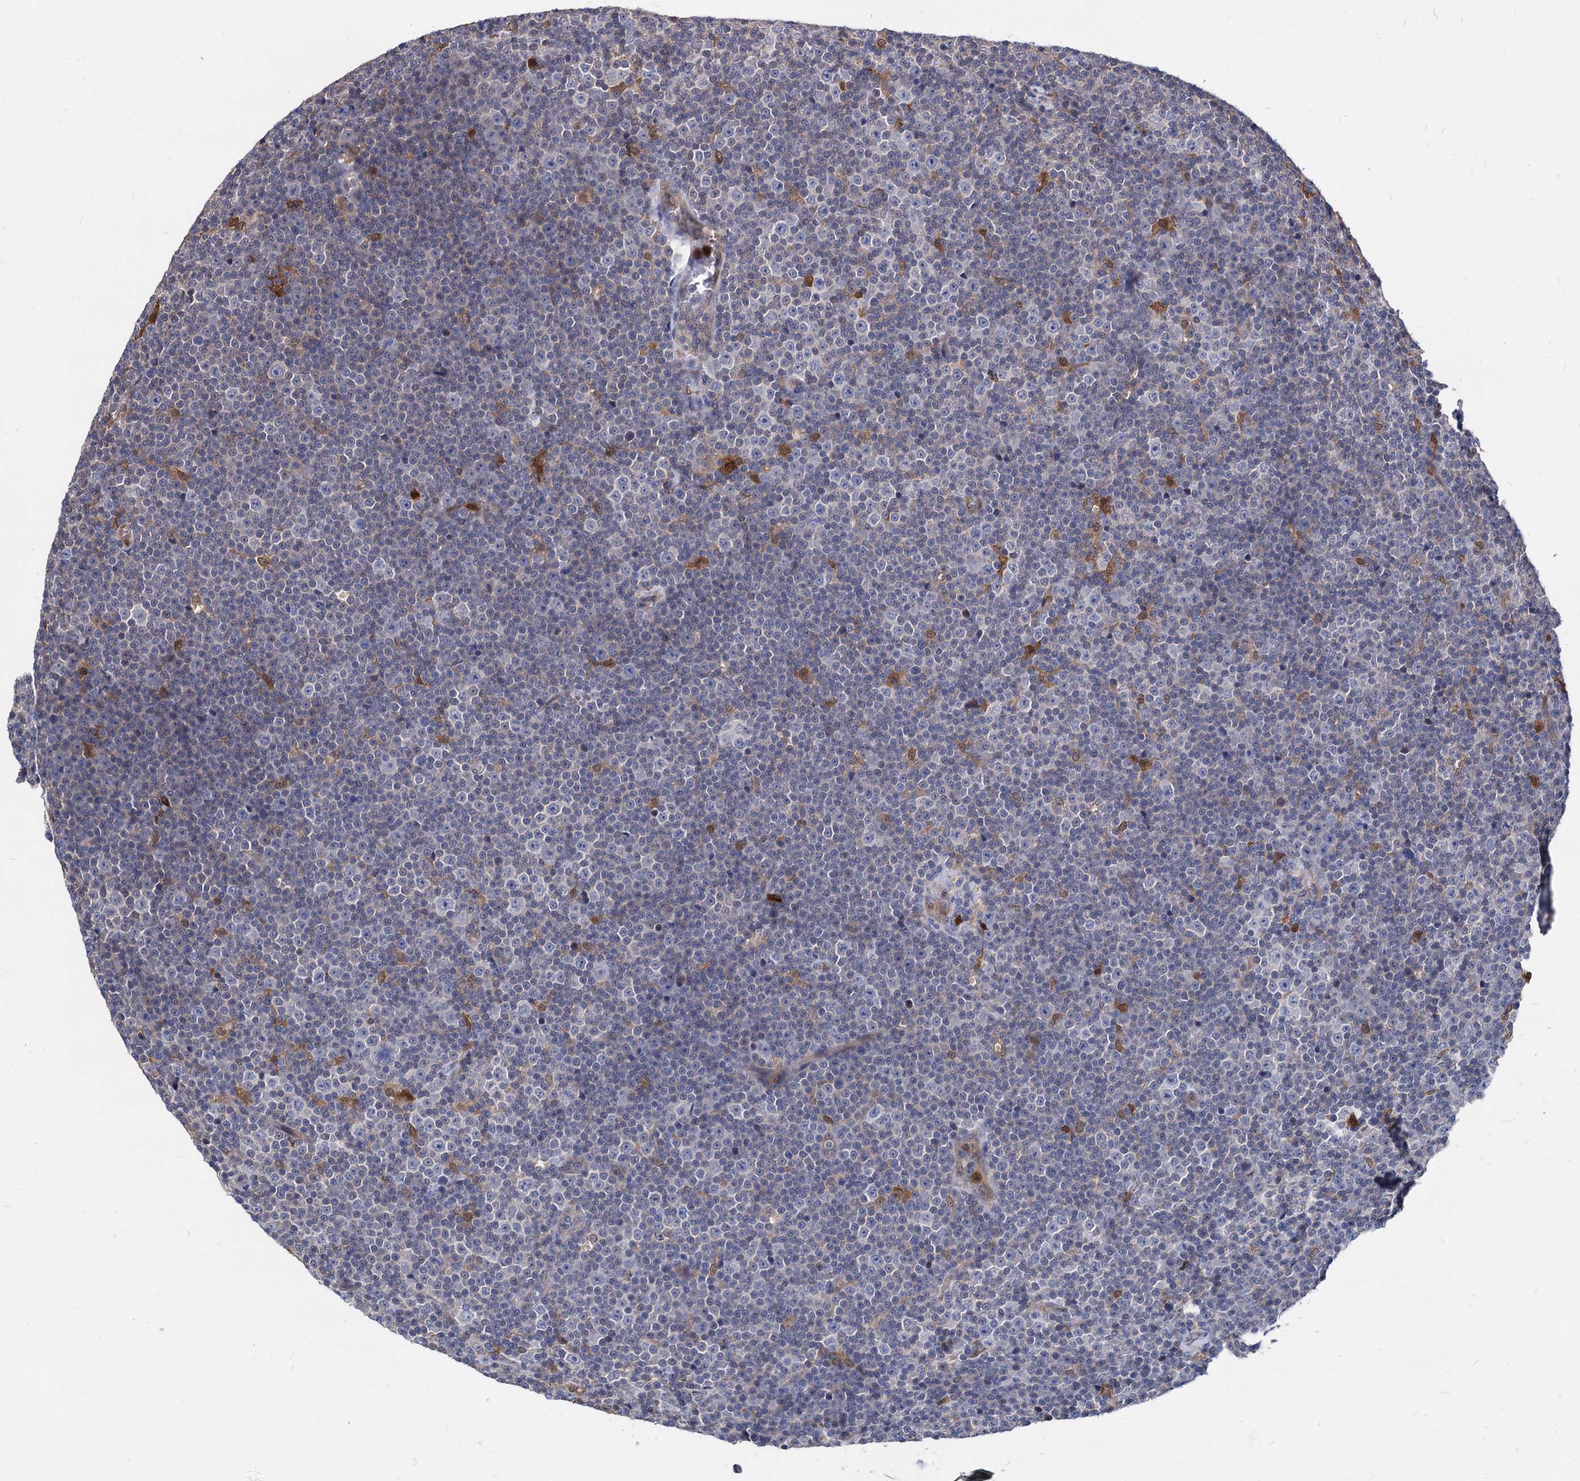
{"staining": {"intensity": "negative", "quantity": "none", "location": "none"}, "tissue": "lymphoma", "cell_type": "Tumor cells", "image_type": "cancer", "snomed": [{"axis": "morphology", "description": "Malignant lymphoma, non-Hodgkin's type, Low grade"}, {"axis": "topography", "description": "Lymph node"}], "caption": "Immunohistochemistry of human malignant lymphoma, non-Hodgkin's type (low-grade) exhibits no staining in tumor cells.", "gene": "CPPED1", "patient": {"sex": "female", "age": 67}}